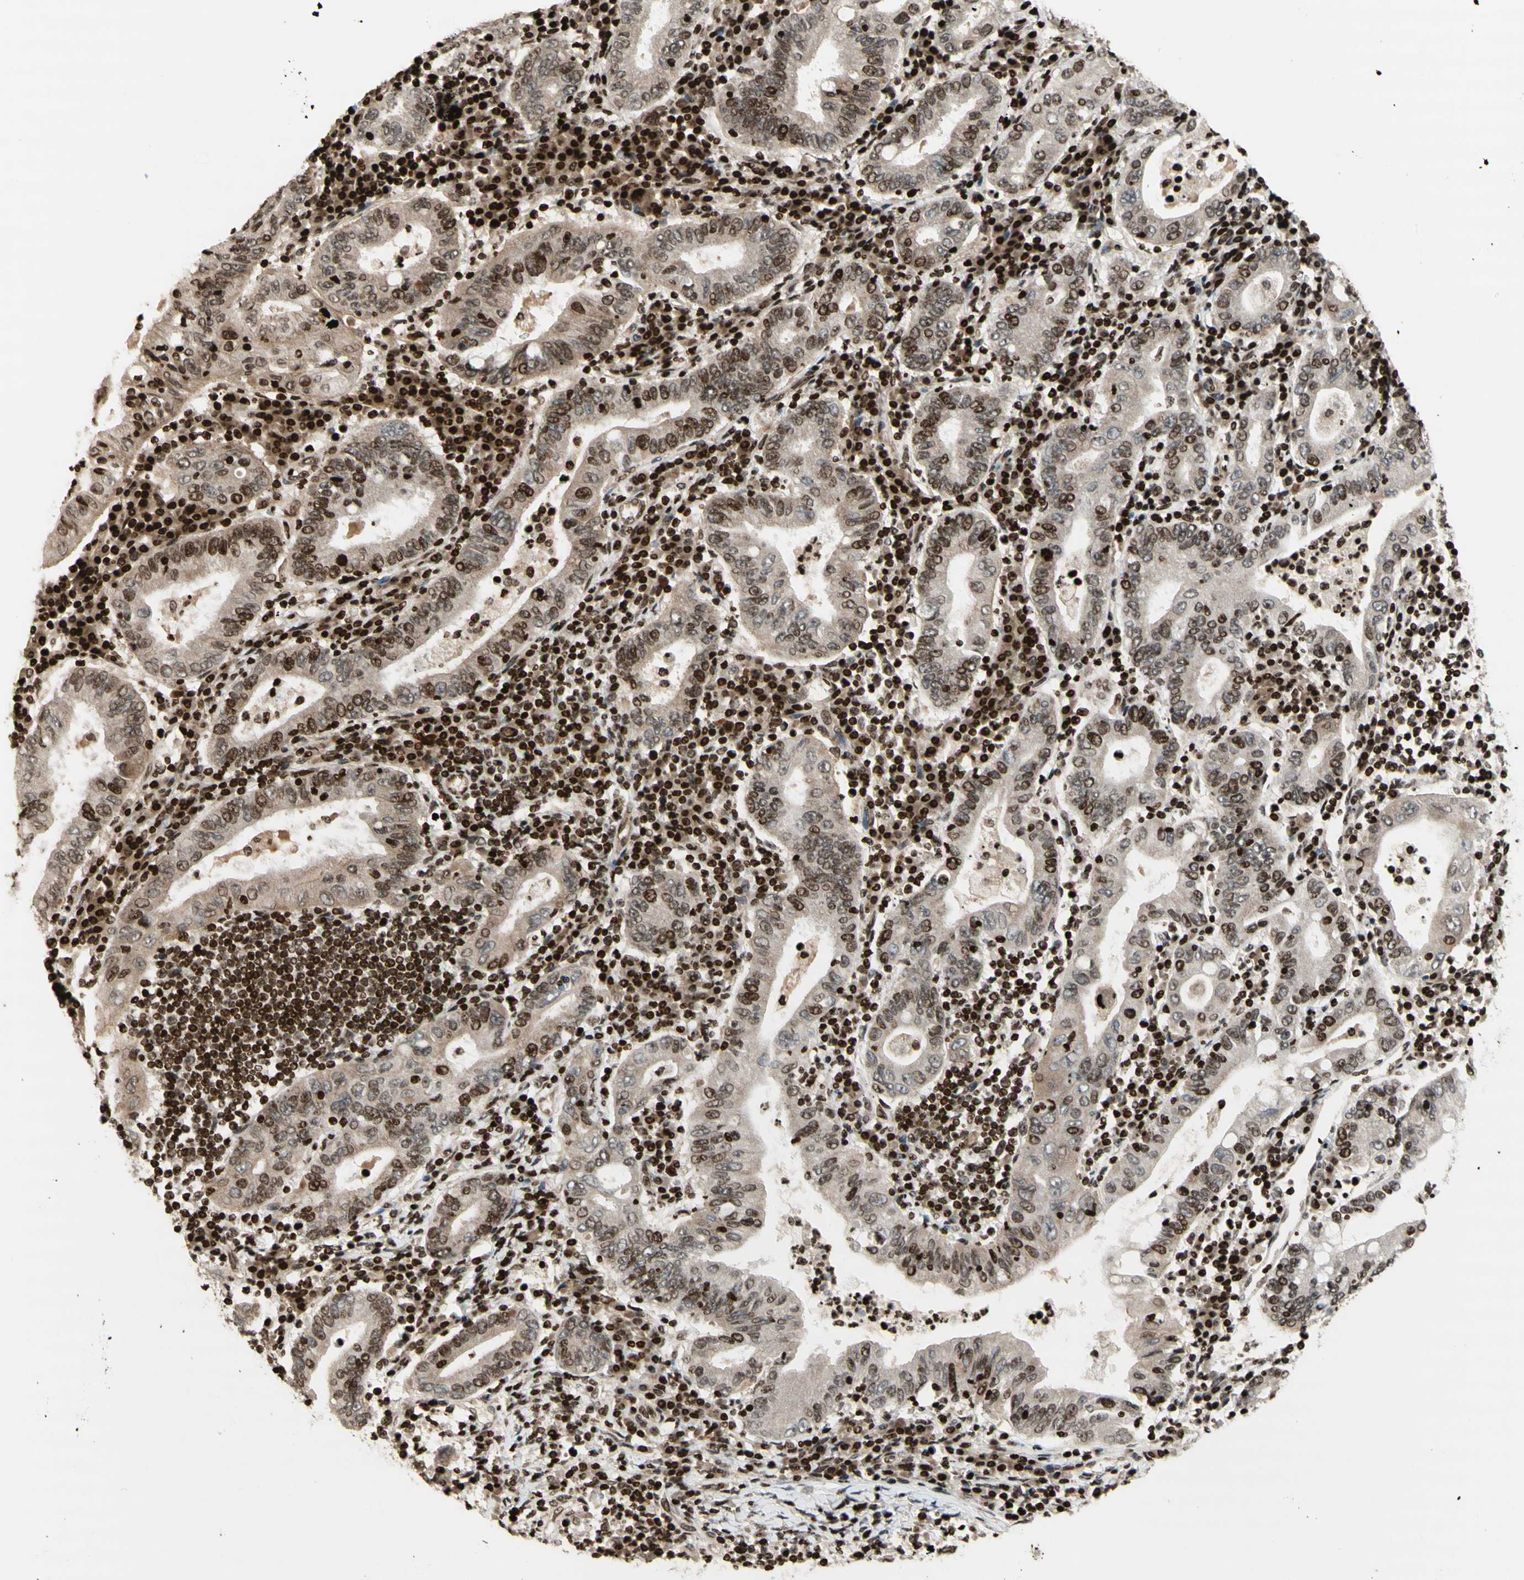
{"staining": {"intensity": "moderate", "quantity": "25%-75%", "location": "cytoplasmic/membranous,nuclear"}, "tissue": "stomach cancer", "cell_type": "Tumor cells", "image_type": "cancer", "snomed": [{"axis": "morphology", "description": "Normal tissue, NOS"}, {"axis": "morphology", "description": "Adenocarcinoma, NOS"}, {"axis": "topography", "description": "Esophagus"}, {"axis": "topography", "description": "Stomach, upper"}, {"axis": "topography", "description": "Peripheral nerve tissue"}], "caption": "This is an image of immunohistochemistry staining of stomach cancer (adenocarcinoma), which shows moderate staining in the cytoplasmic/membranous and nuclear of tumor cells.", "gene": "POLA1", "patient": {"sex": "male", "age": 62}}